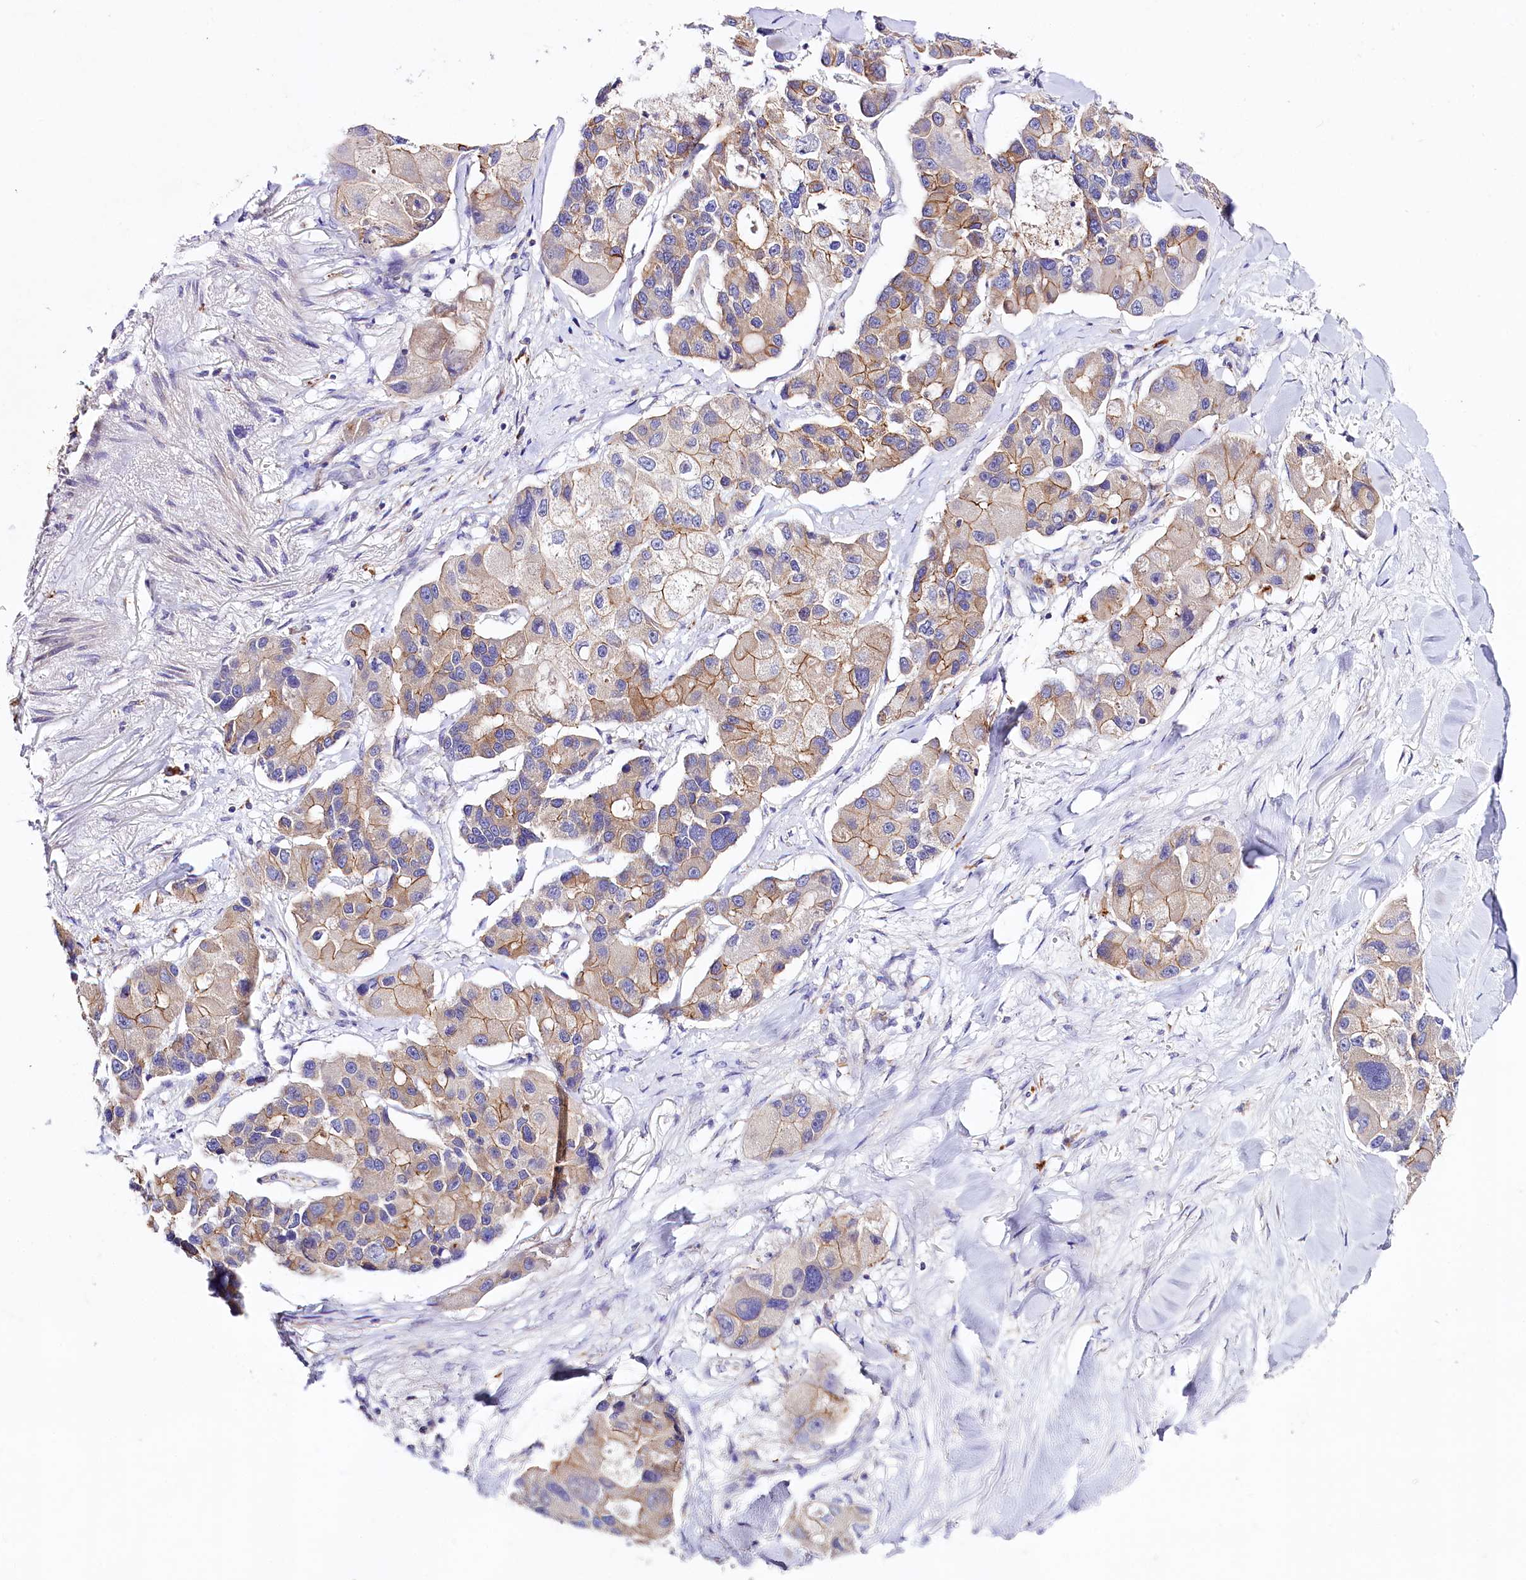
{"staining": {"intensity": "moderate", "quantity": "25%-75%", "location": "cytoplasmic/membranous"}, "tissue": "lung cancer", "cell_type": "Tumor cells", "image_type": "cancer", "snomed": [{"axis": "morphology", "description": "Adenocarcinoma, NOS"}, {"axis": "topography", "description": "Lung"}], "caption": "Immunohistochemistry micrograph of human lung cancer stained for a protein (brown), which shows medium levels of moderate cytoplasmic/membranous positivity in about 25%-75% of tumor cells.", "gene": "SACM1L", "patient": {"sex": "female", "age": 54}}